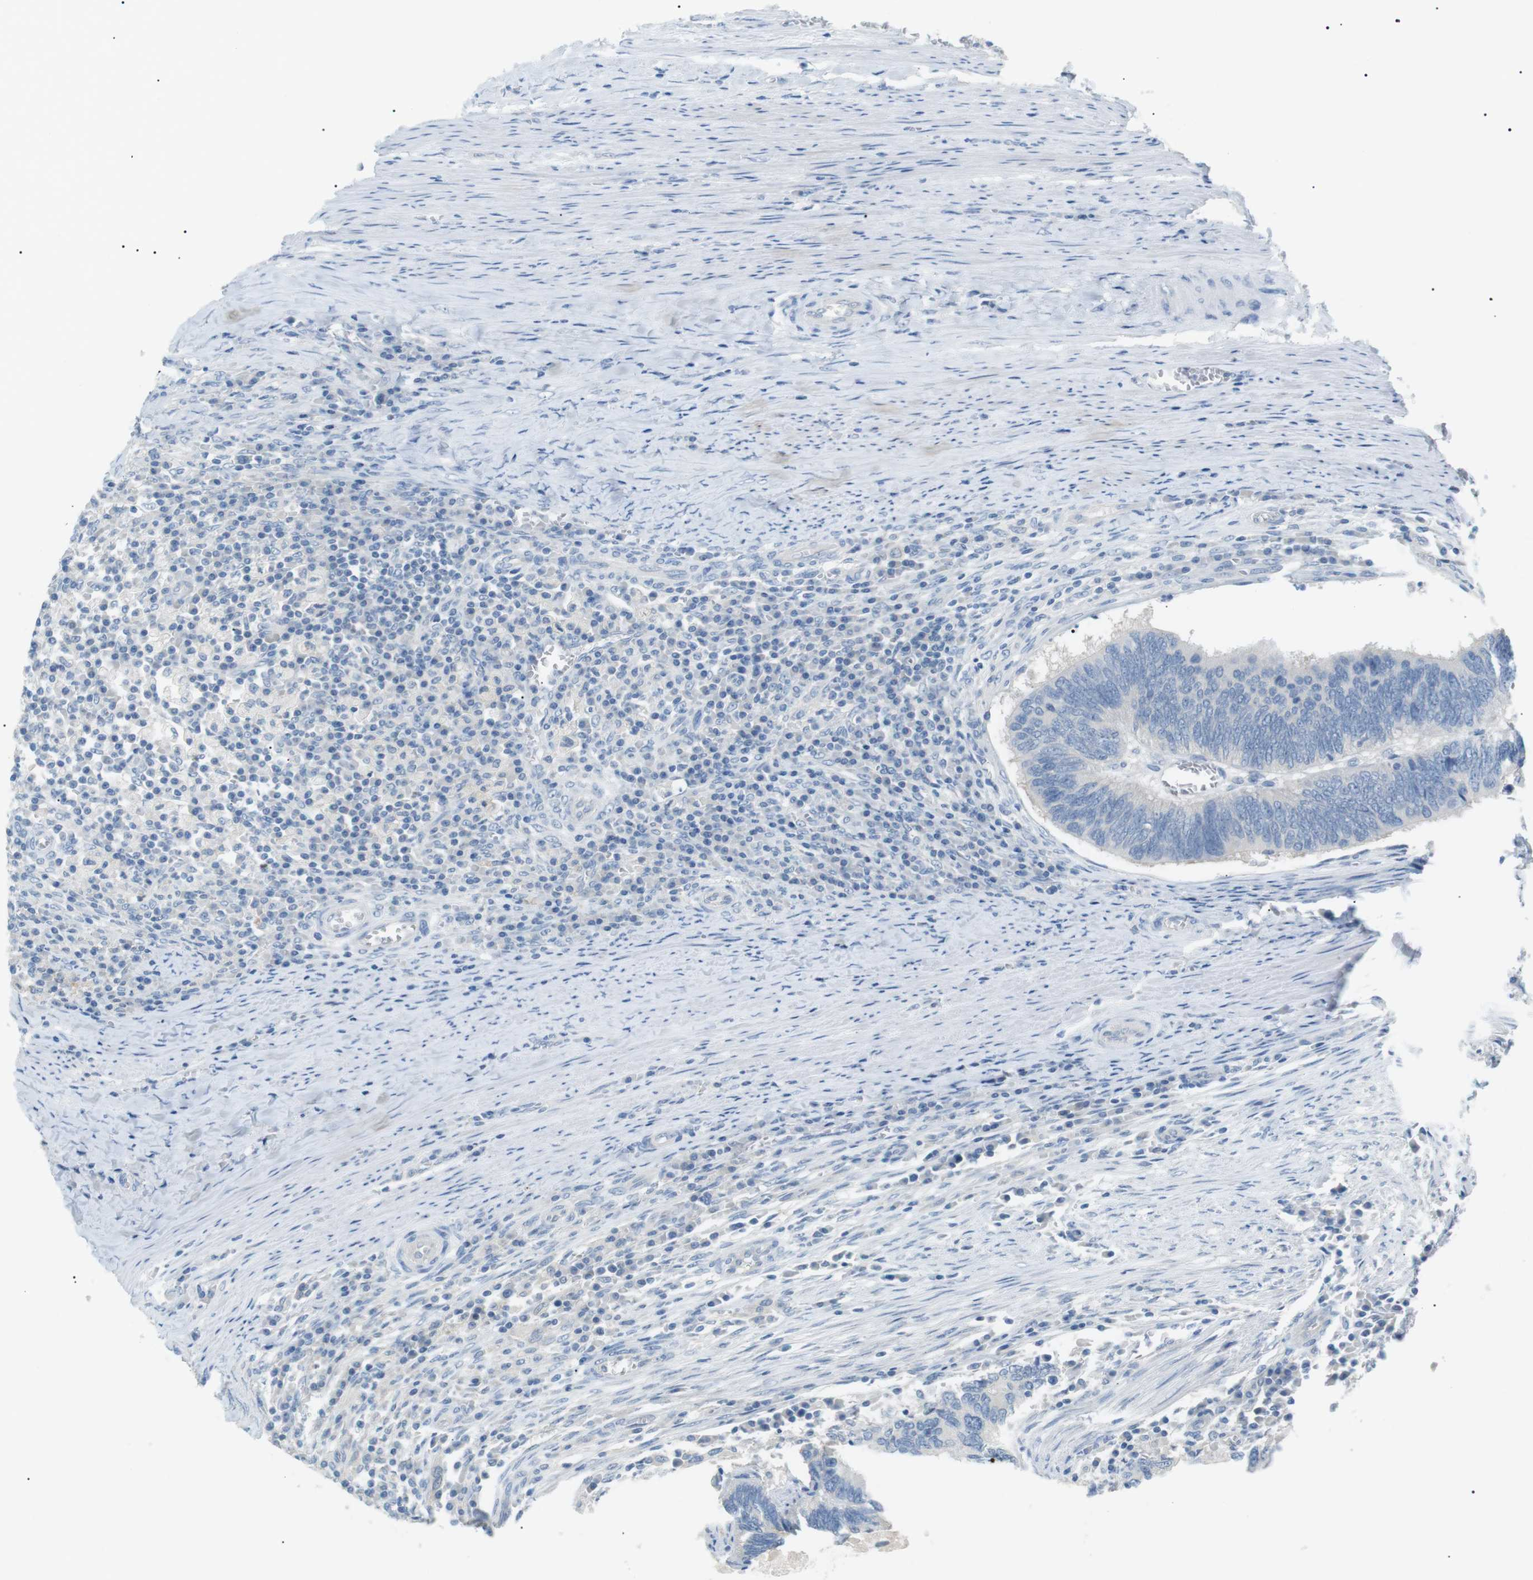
{"staining": {"intensity": "negative", "quantity": "none", "location": "none"}, "tissue": "colorectal cancer", "cell_type": "Tumor cells", "image_type": "cancer", "snomed": [{"axis": "morphology", "description": "Adenocarcinoma, NOS"}, {"axis": "topography", "description": "Colon"}], "caption": "Protein analysis of colorectal adenocarcinoma demonstrates no significant positivity in tumor cells. Brightfield microscopy of immunohistochemistry (IHC) stained with DAB (brown) and hematoxylin (blue), captured at high magnification.", "gene": "CDH26", "patient": {"sex": "male", "age": 72}}